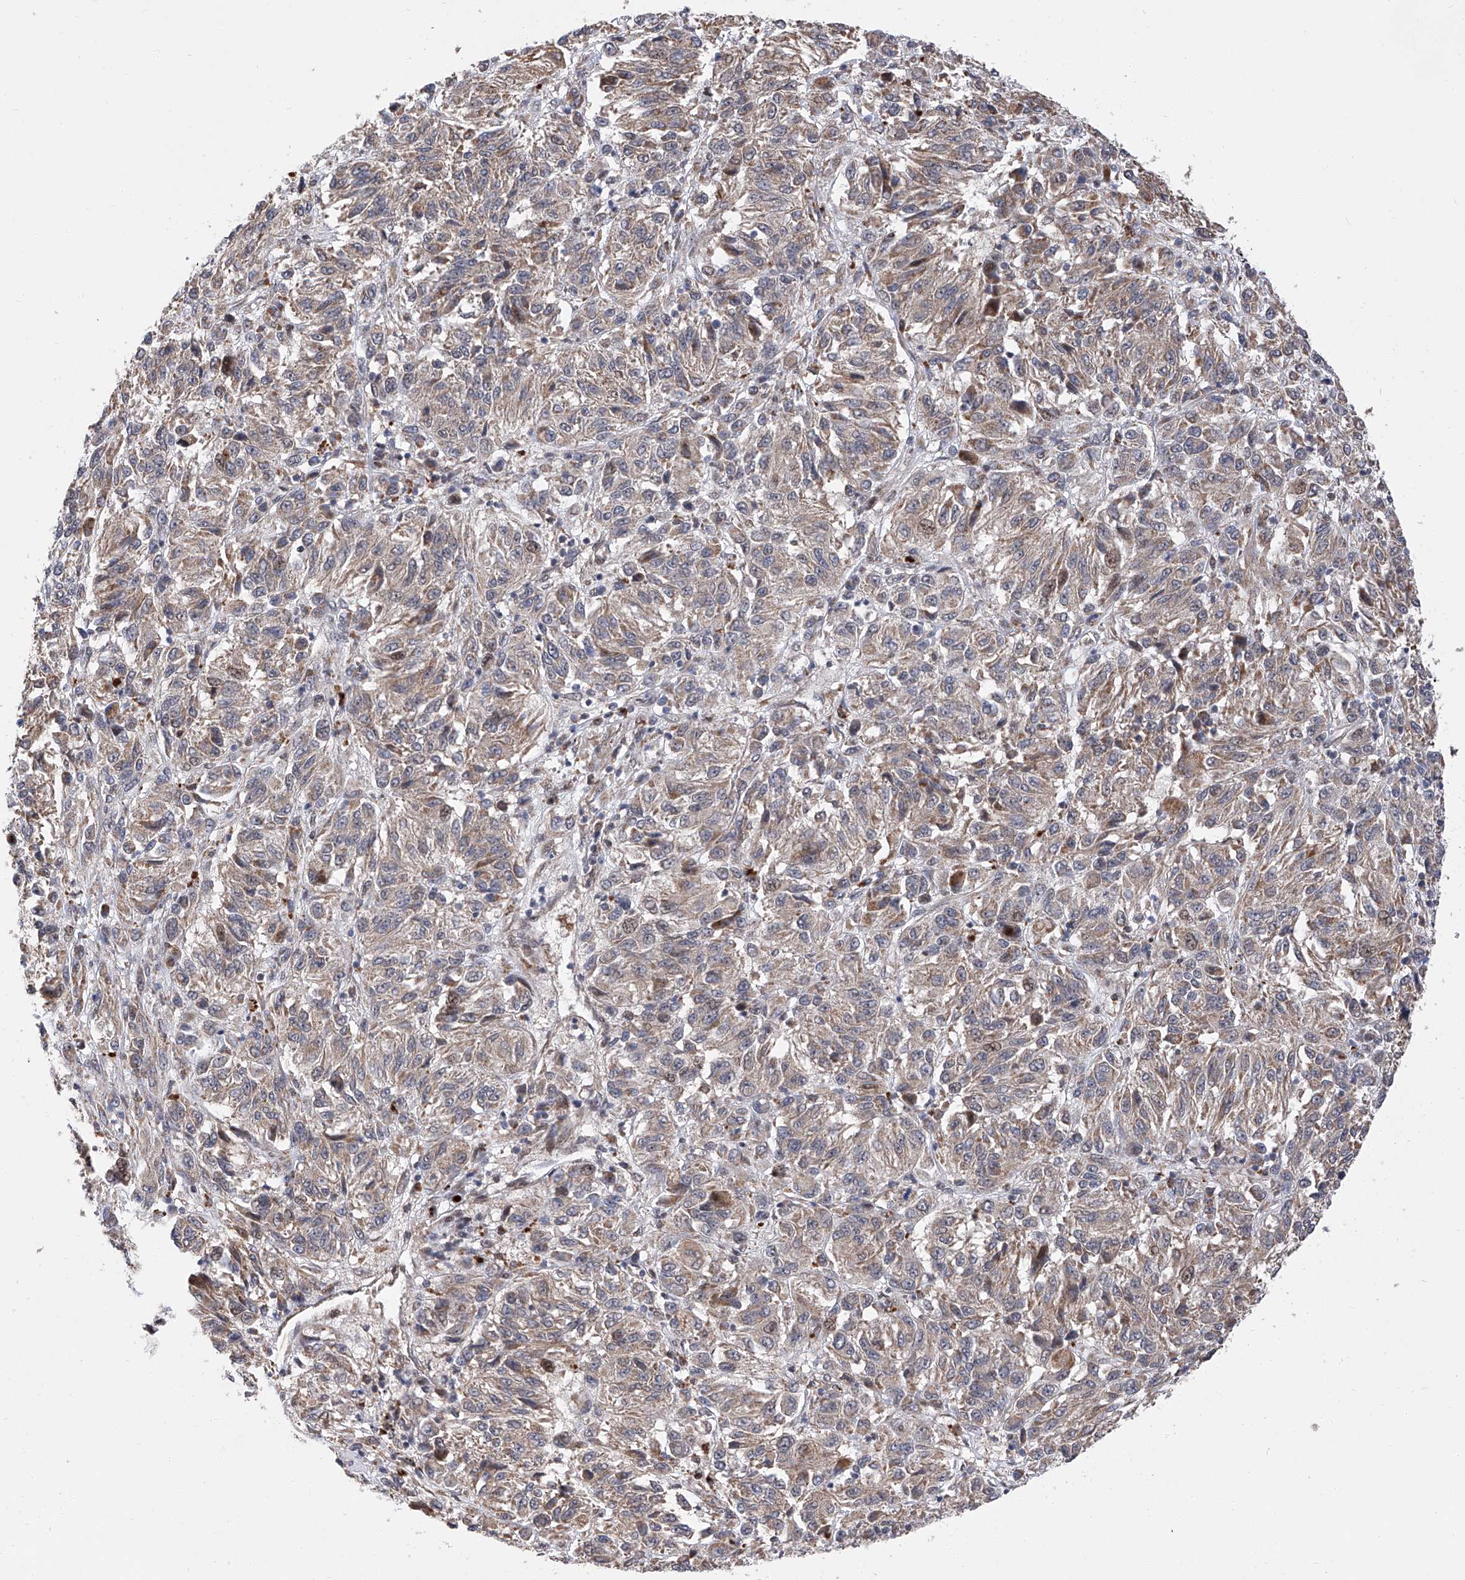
{"staining": {"intensity": "weak", "quantity": ">75%", "location": "cytoplasmic/membranous"}, "tissue": "melanoma", "cell_type": "Tumor cells", "image_type": "cancer", "snomed": [{"axis": "morphology", "description": "Malignant melanoma, Metastatic site"}, {"axis": "topography", "description": "Lung"}], "caption": "This is an image of immunohistochemistry (IHC) staining of malignant melanoma (metastatic site), which shows weak expression in the cytoplasmic/membranous of tumor cells.", "gene": "FARP2", "patient": {"sex": "male", "age": 64}}